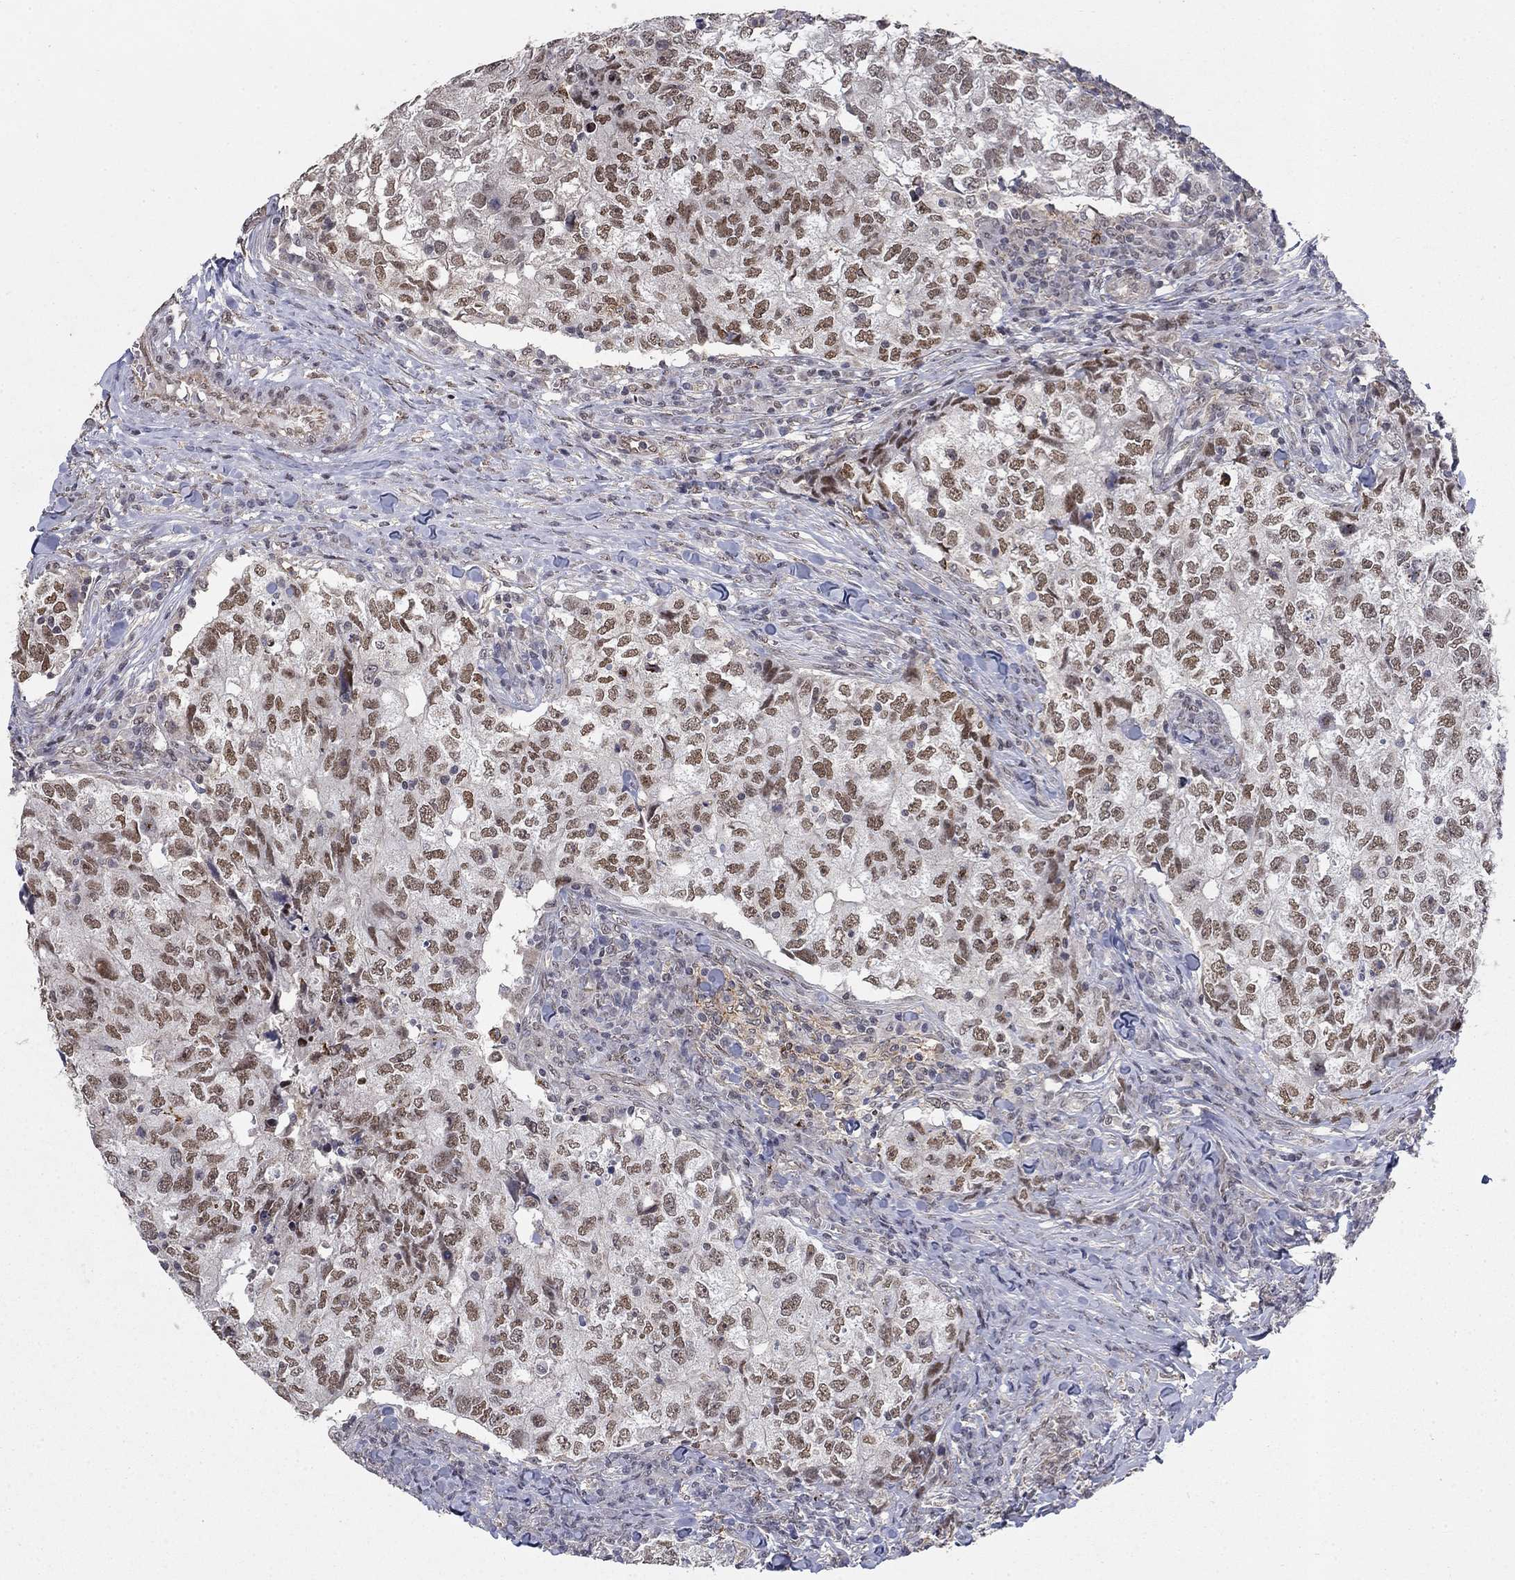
{"staining": {"intensity": "moderate", "quantity": ">75%", "location": "nuclear"}, "tissue": "breast cancer", "cell_type": "Tumor cells", "image_type": "cancer", "snomed": [{"axis": "morphology", "description": "Duct carcinoma"}, {"axis": "topography", "description": "Breast"}], "caption": "Protein staining by immunohistochemistry demonstrates moderate nuclear staining in about >75% of tumor cells in intraductal carcinoma (breast).", "gene": "GRIA3", "patient": {"sex": "female", "age": 30}}